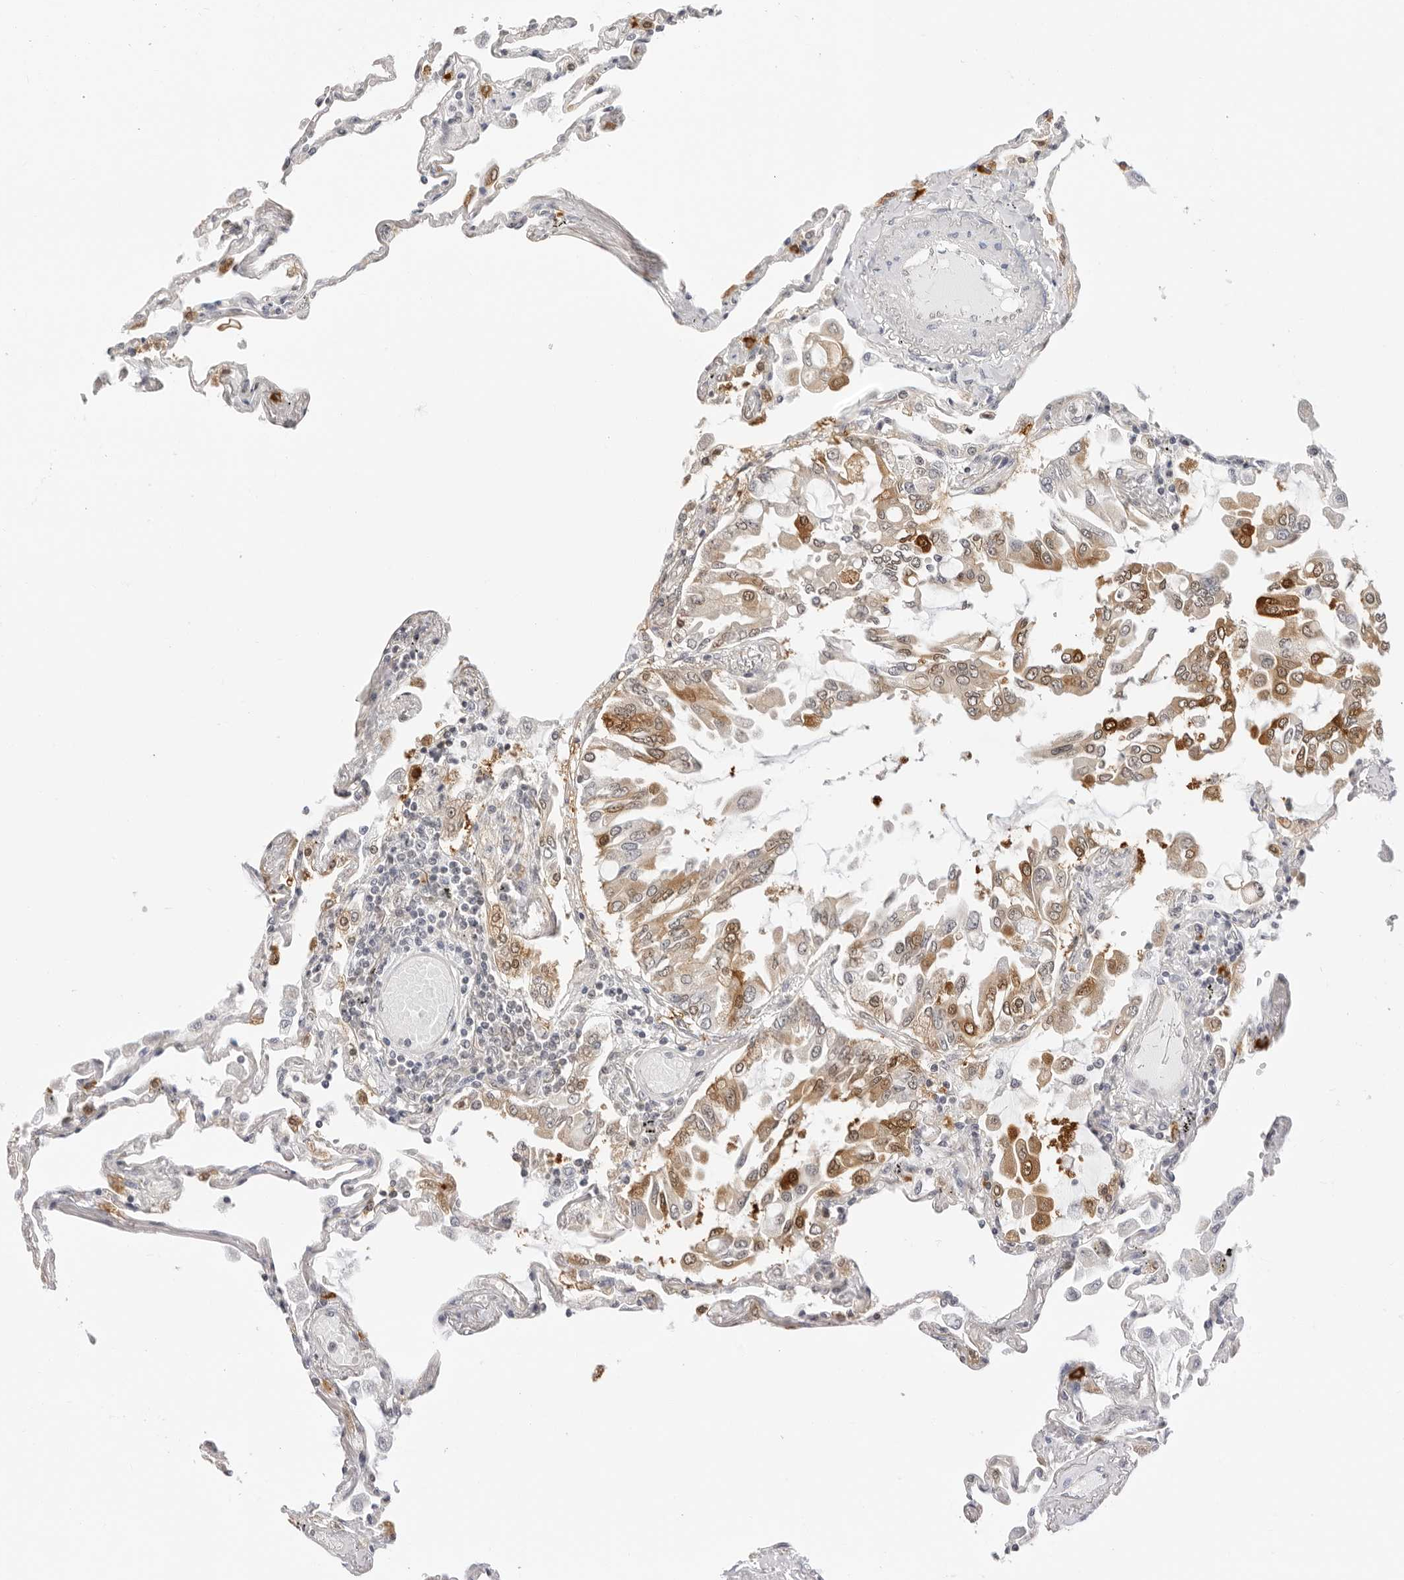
{"staining": {"intensity": "moderate", "quantity": "<25%", "location": "cytoplasmic/membranous,nuclear"}, "tissue": "lung", "cell_type": "Alveolar cells", "image_type": "normal", "snomed": [{"axis": "morphology", "description": "Normal tissue, NOS"}, {"axis": "topography", "description": "Lung"}], "caption": "Protein staining shows moderate cytoplasmic/membranous,nuclear expression in about <25% of alveolar cells in normal lung.", "gene": "FDPS", "patient": {"sex": "female", "age": 67}}